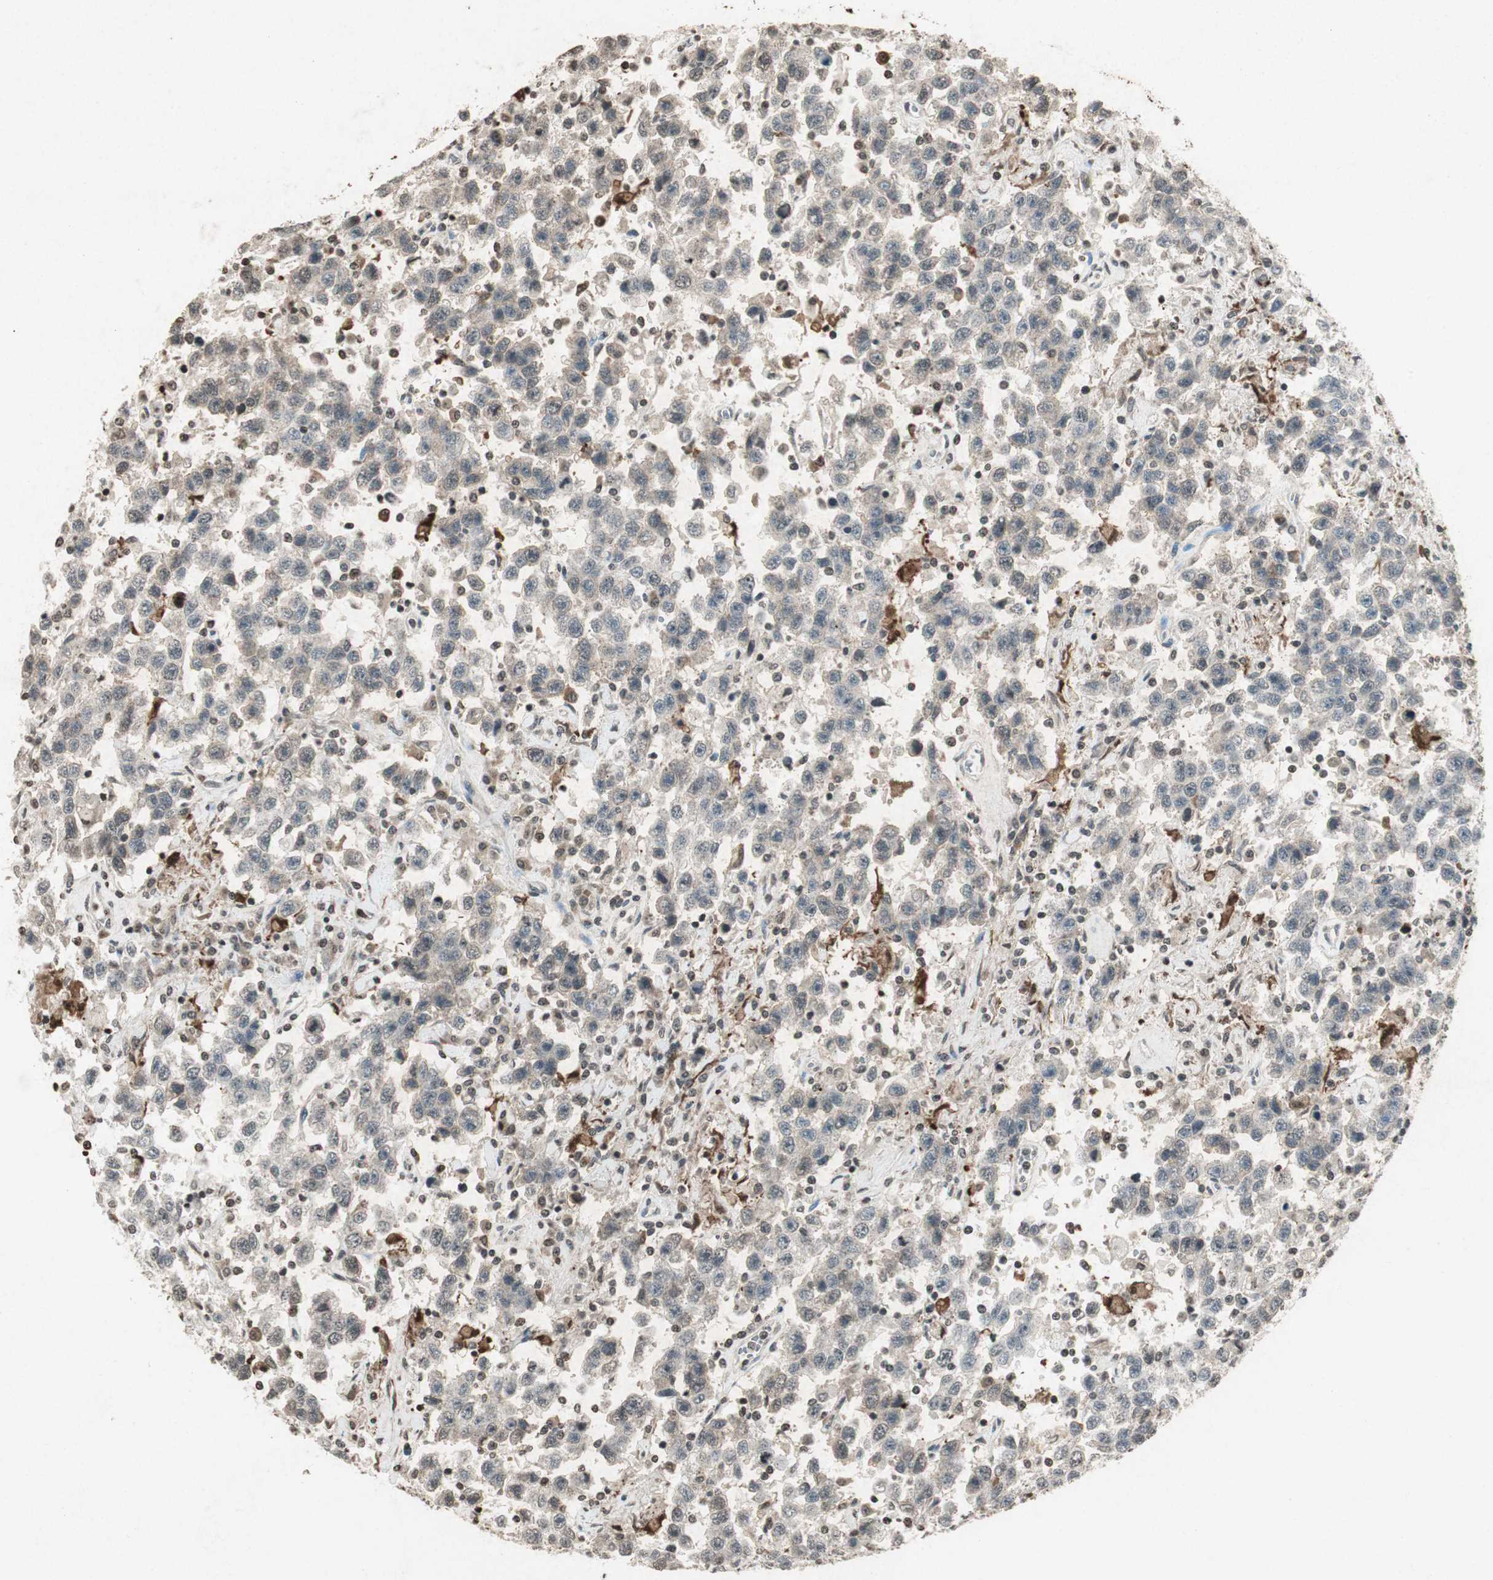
{"staining": {"intensity": "weak", "quantity": ">75%", "location": "cytoplasmic/membranous"}, "tissue": "testis cancer", "cell_type": "Tumor cells", "image_type": "cancer", "snomed": [{"axis": "morphology", "description": "Seminoma, NOS"}, {"axis": "topography", "description": "Testis"}], "caption": "An image showing weak cytoplasmic/membranous staining in about >75% of tumor cells in testis cancer (seminoma), as visualized by brown immunohistochemical staining.", "gene": "PRKG1", "patient": {"sex": "male", "age": 41}}